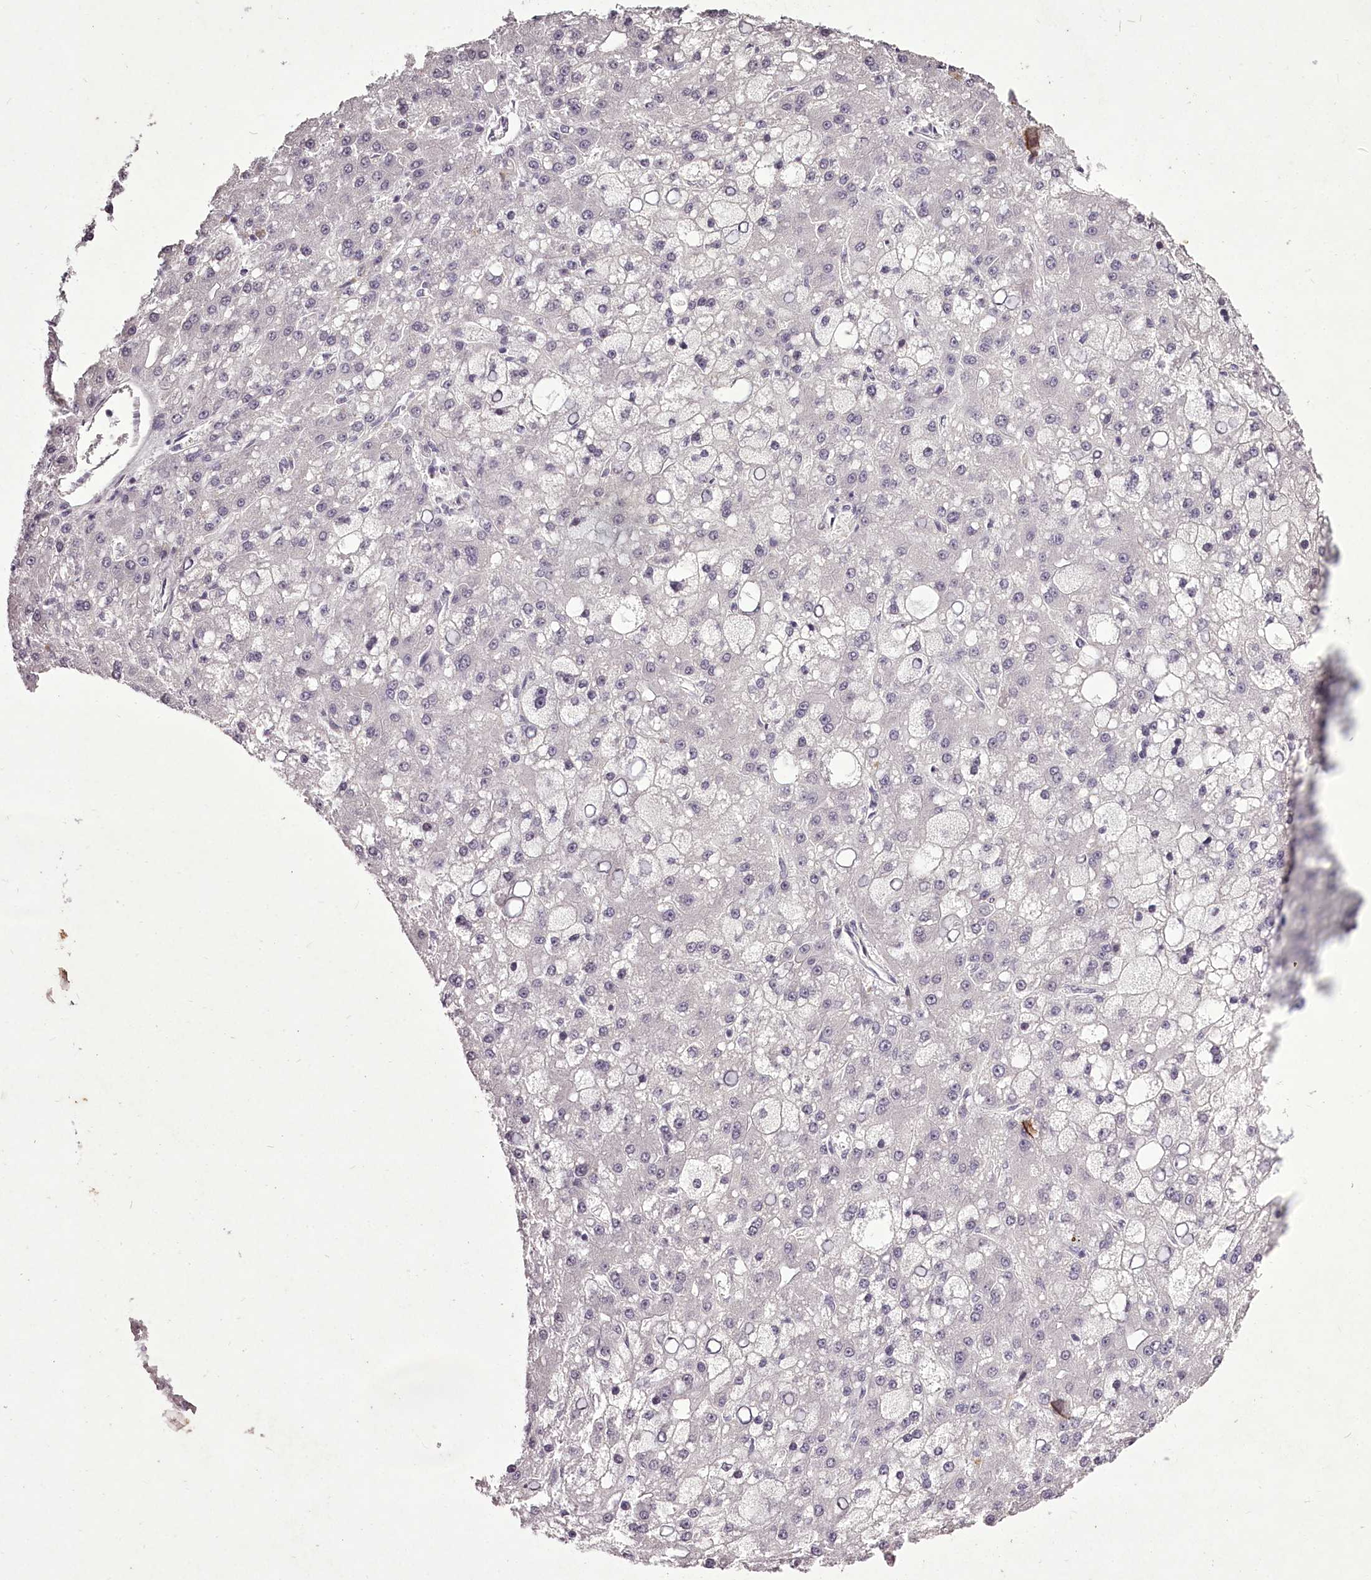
{"staining": {"intensity": "negative", "quantity": "none", "location": "none"}, "tissue": "liver cancer", "cell_type": "Tumor cells", "image_type": "cancer", "snomed": [{"axis": "morphology", "description": "Carcinoma, Hepatocellular, NOS"}, {"axis": "topography", "description": "Liver"}], "caption": "The immunohistochemistry micrograph has no significant staining in tumor cells of liver cancer tissue.", "gene": "C1orf56", "patient": {"sex": "male", "age": 67}}